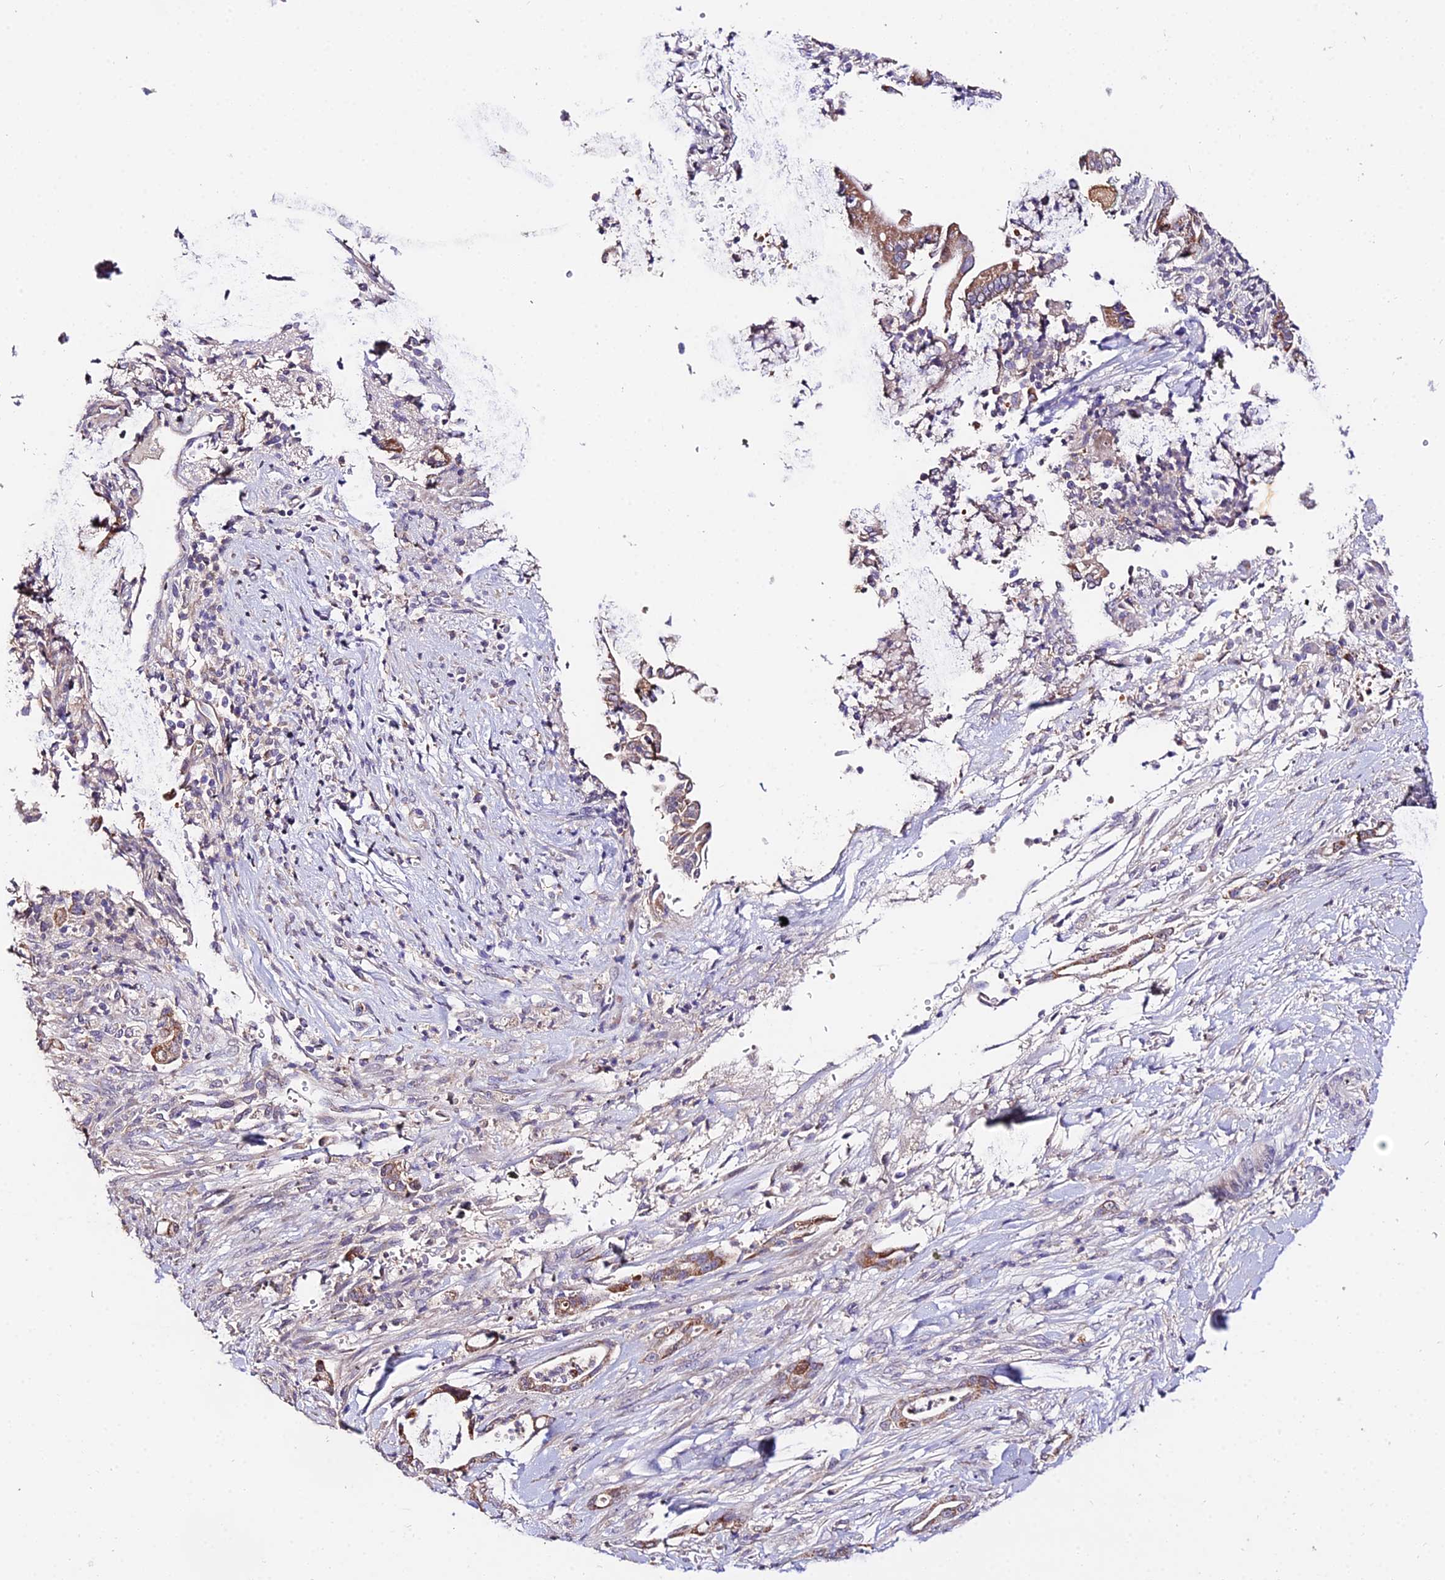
{"staining": {"intensity": "moderate", "quantity": ">75%", "location": "cytoplasmic/membranous"}, "tissue": "pancreatic cancer", "cell_type": "Tumor cells", "image_type": "cancer", "snomed": [{"axis": "morphology", "description": "Normal tissue, NOS"}, {"axis": "morphology", "description": "Adenocarcinoma, NOS"}, {"axis": "topography", "description": "Pancreas"}], "caption": "Approximately >75% of tumor cells in pancreatic cancer (adenocarcinoma) show moderate cytoplasmic/membranous protein positivity as visualized by brown immunohistochemical staining.", "gene": "WDR5B", "patient": {"sex": "female", "age": 55}}